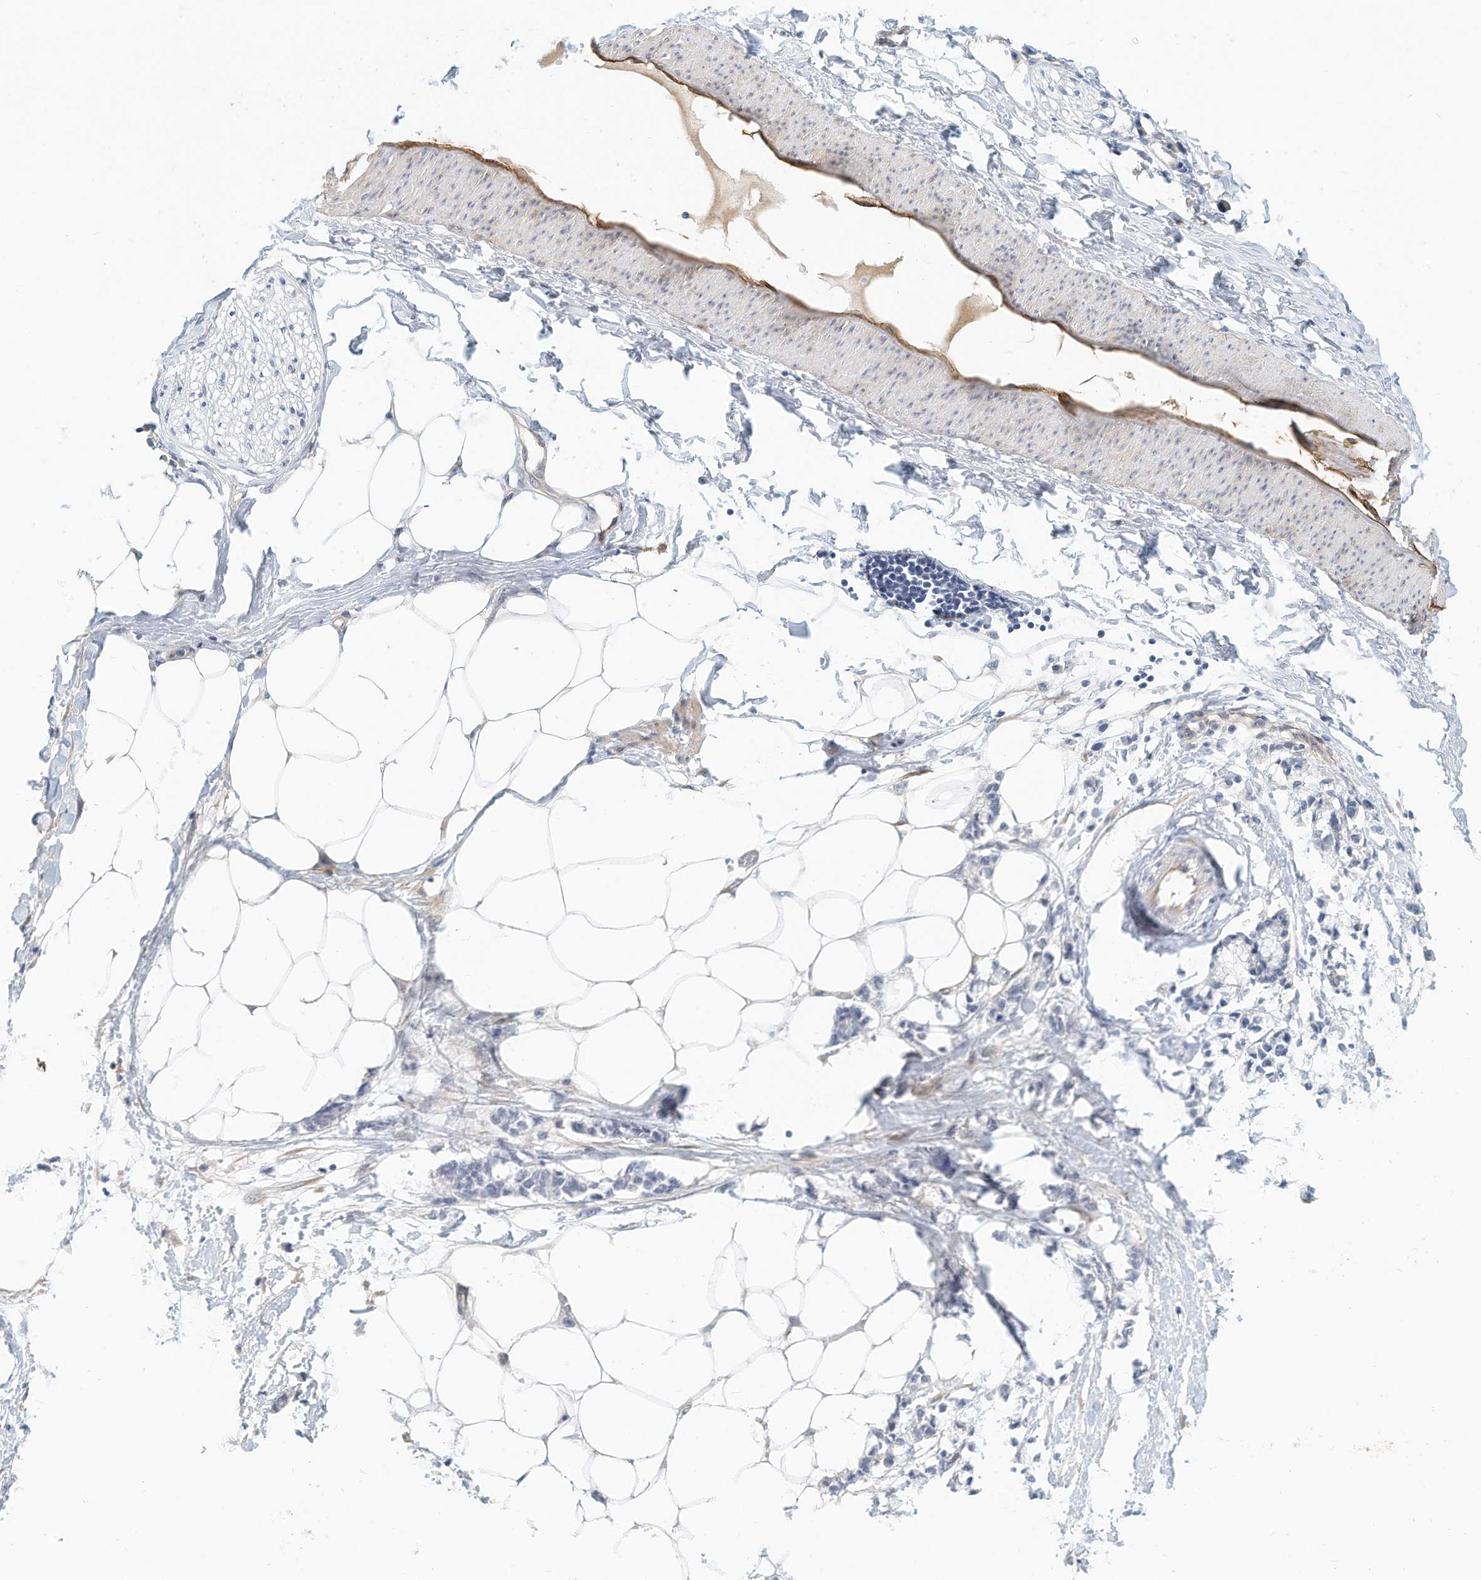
{"staining": {"intensity": "negative", "quantity": "none", "location": "none"}, "tissue": "adipose tissue", "cell_type": "Adipocytes", "image_type": "normal", "snomed": [{"axis": "morphology", "description": "Normal tissue, NOS"}, {"axis": "morphology", "description": "Adenocarcinoma, NOS"}, {"axis": "topography", "description": "Colon"}, {"axis": "topography", "description": "Peripheral nerve tissue"}], "caption": "Immunohistochemistry of normal adipose tissue reveals no staining in adipocytes.", "gene": "ARHGAP28", "patient": {"sex": "male", "age": 14}}